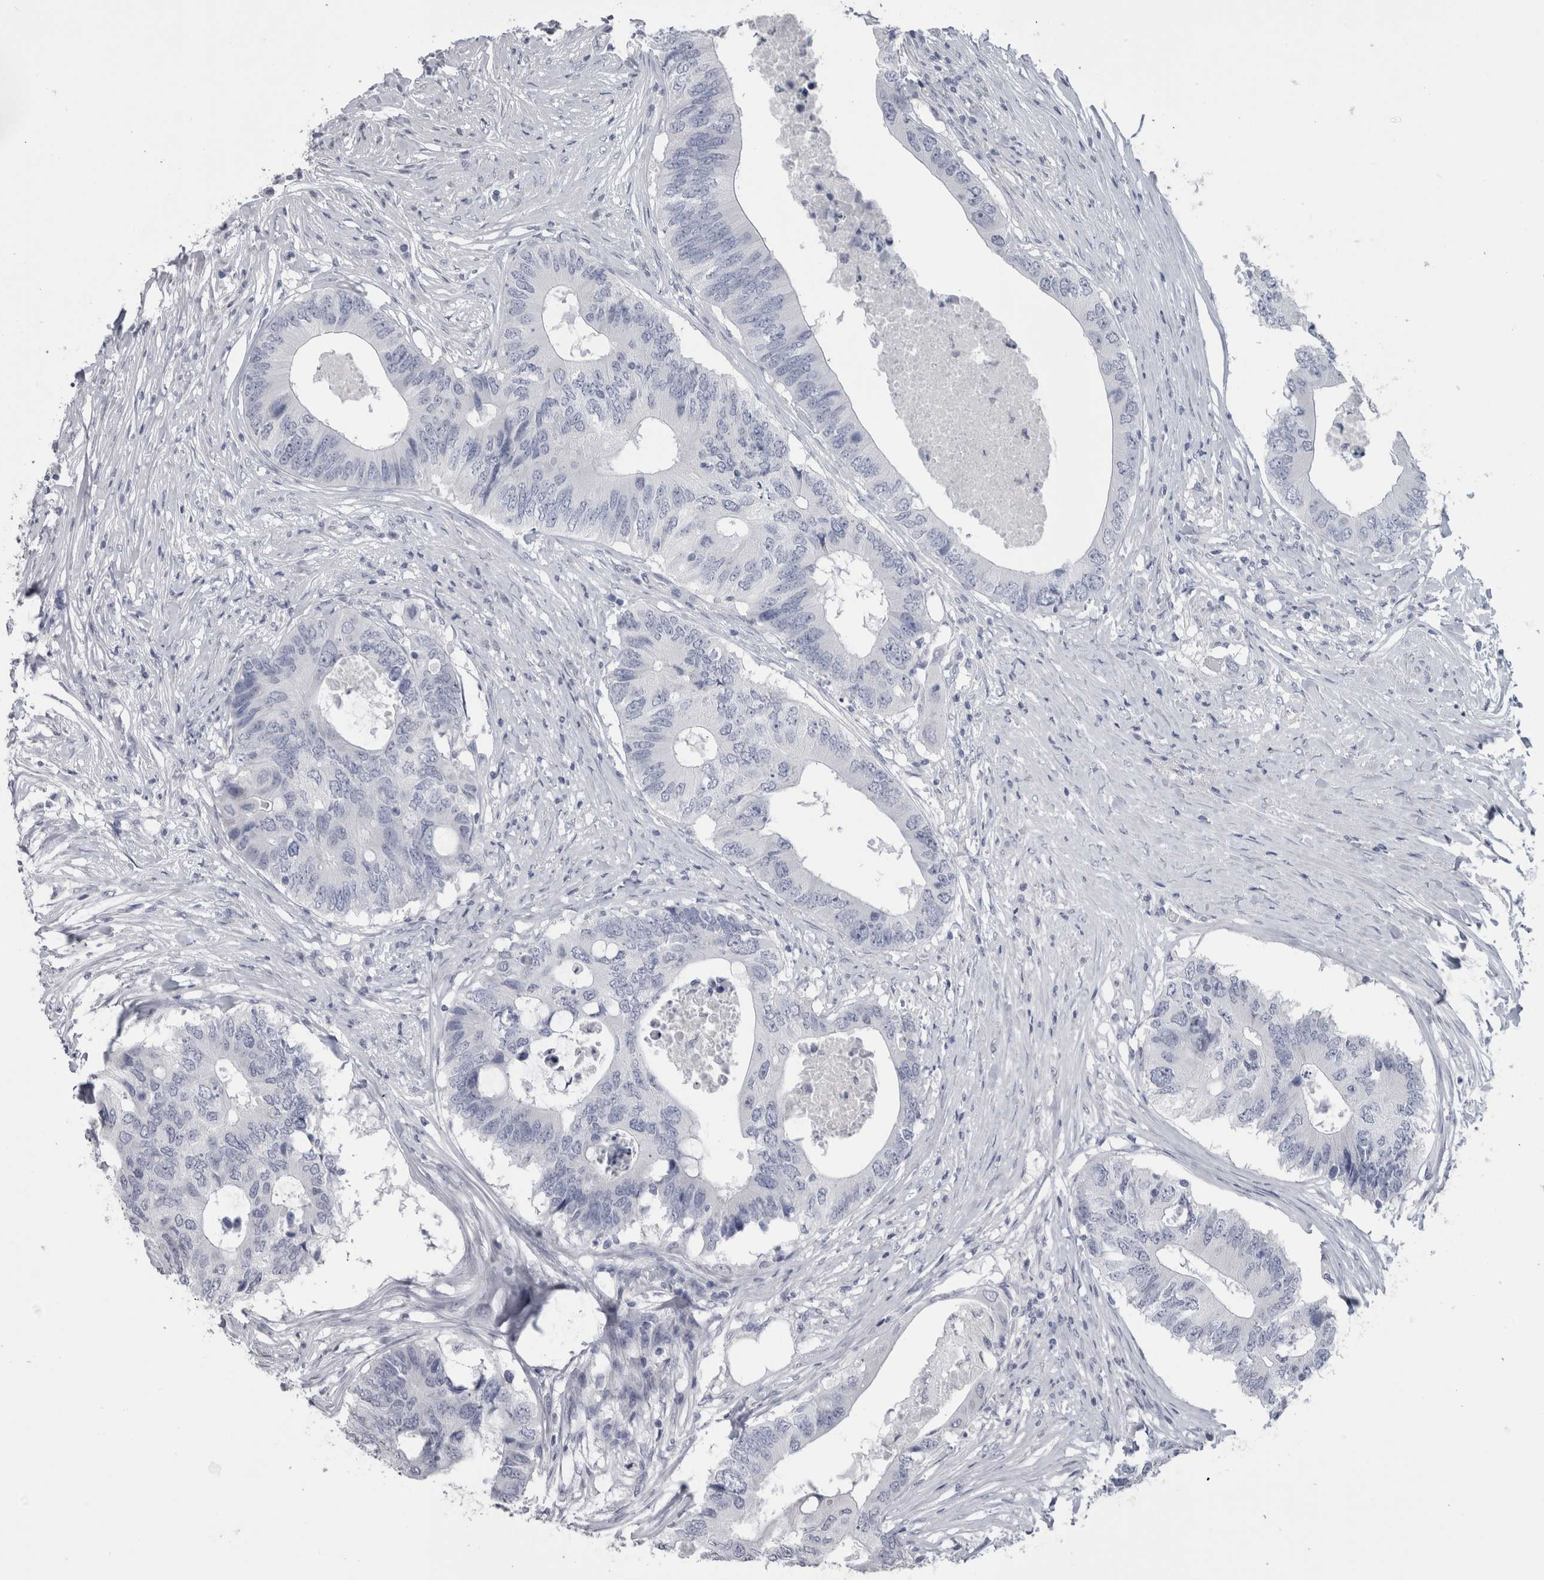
{"staining": {"intensity": "negative", "quantity": "none", "location": "none"}, "tissue": "colorectal cancer", "cell_type": "Tumor cells", "image_type": "cancer", "snomed": [{"axis": "morphology", "description": "Adenocarcinoma, NOS"}, {"axis": "topography", "description": "Colon"}], "caption": "High power microscopy histopathology image of an immunohistochemistry (IHC) photomicrograph of colorectal cancer (adenocarcinoma), revealing no significant expression in tumor cells.", "gene": "PTH", "patient": {"sex": "male", "age": 71}}